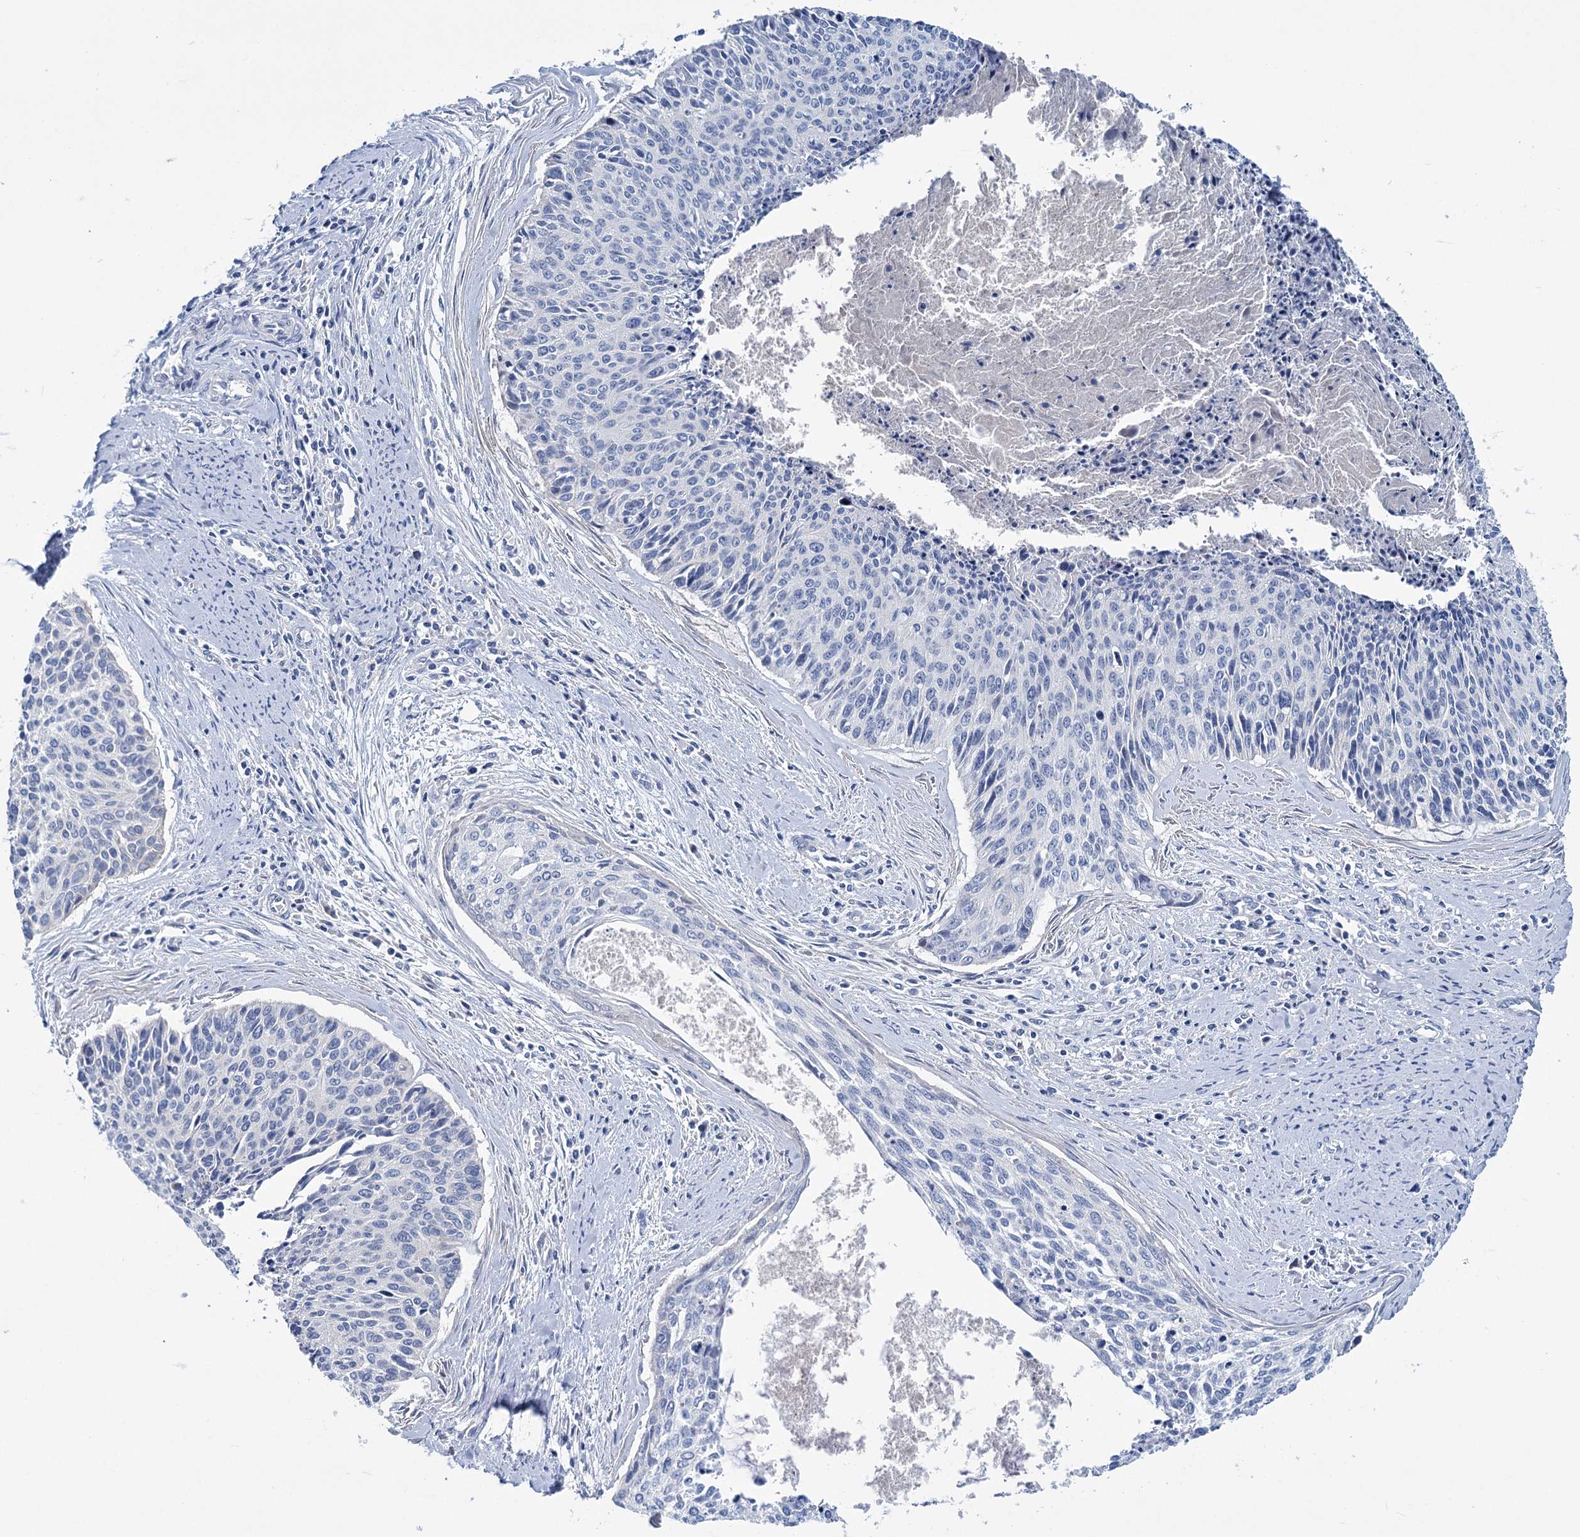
{"staining": {"intensity": "negative", "quantity": "none", "location": "none"}, "tissue": "cervical cancer", "cell_type": "Tumor cells", "image_type": "cancer", "snomed": [{"axis": "morphology", "description": "Squamous cell carcinoma, NOS"}, {"axis": "topography", "description": "Cervix"}], "caption": "Immunohistochemical staining of human cervical squamous cell carcinoma shows no significant positivity in tumor cells.", "gene": "CHDH", "patient": {"sex": "female", "age": 55}}